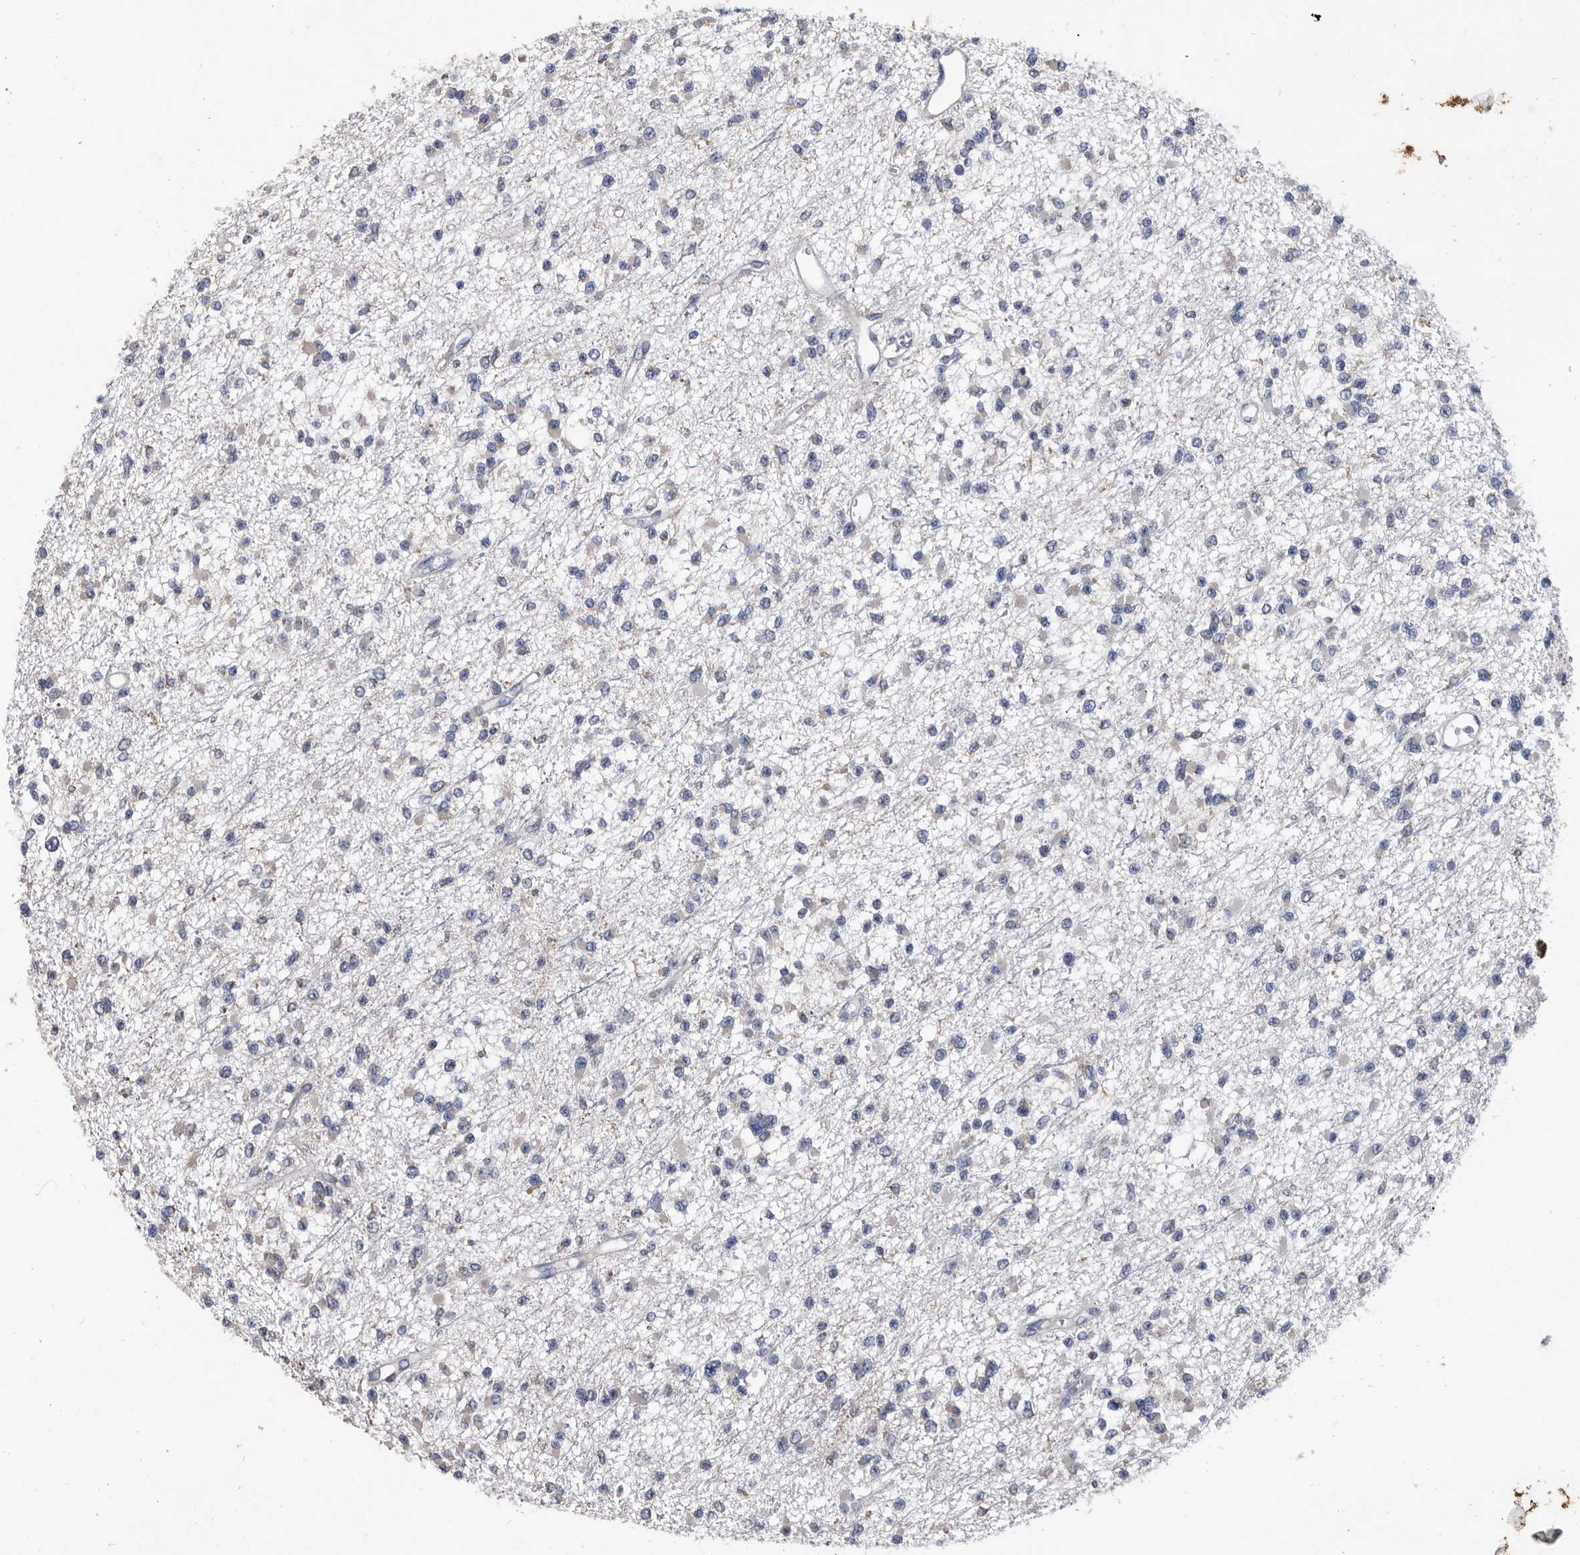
{"staining": {"intensity": "negative", "quantity": "none", "location": "none"}, "tissue": "glioma", "cell_type": "Tumor cells", "image_type": "cancer", "snomed": [{"axis": "morphology", "description": "Glioma, malignant, Low grade"}, {"axis": "topography", "description": "Brain"}], "caption": "Glioma was stained to show a protein in brown. There is no significant staining in tumor cells. Nuclei are stained in blue.", "gene": "NRBP1", "patient": {"sex": "female", "age": 22}}